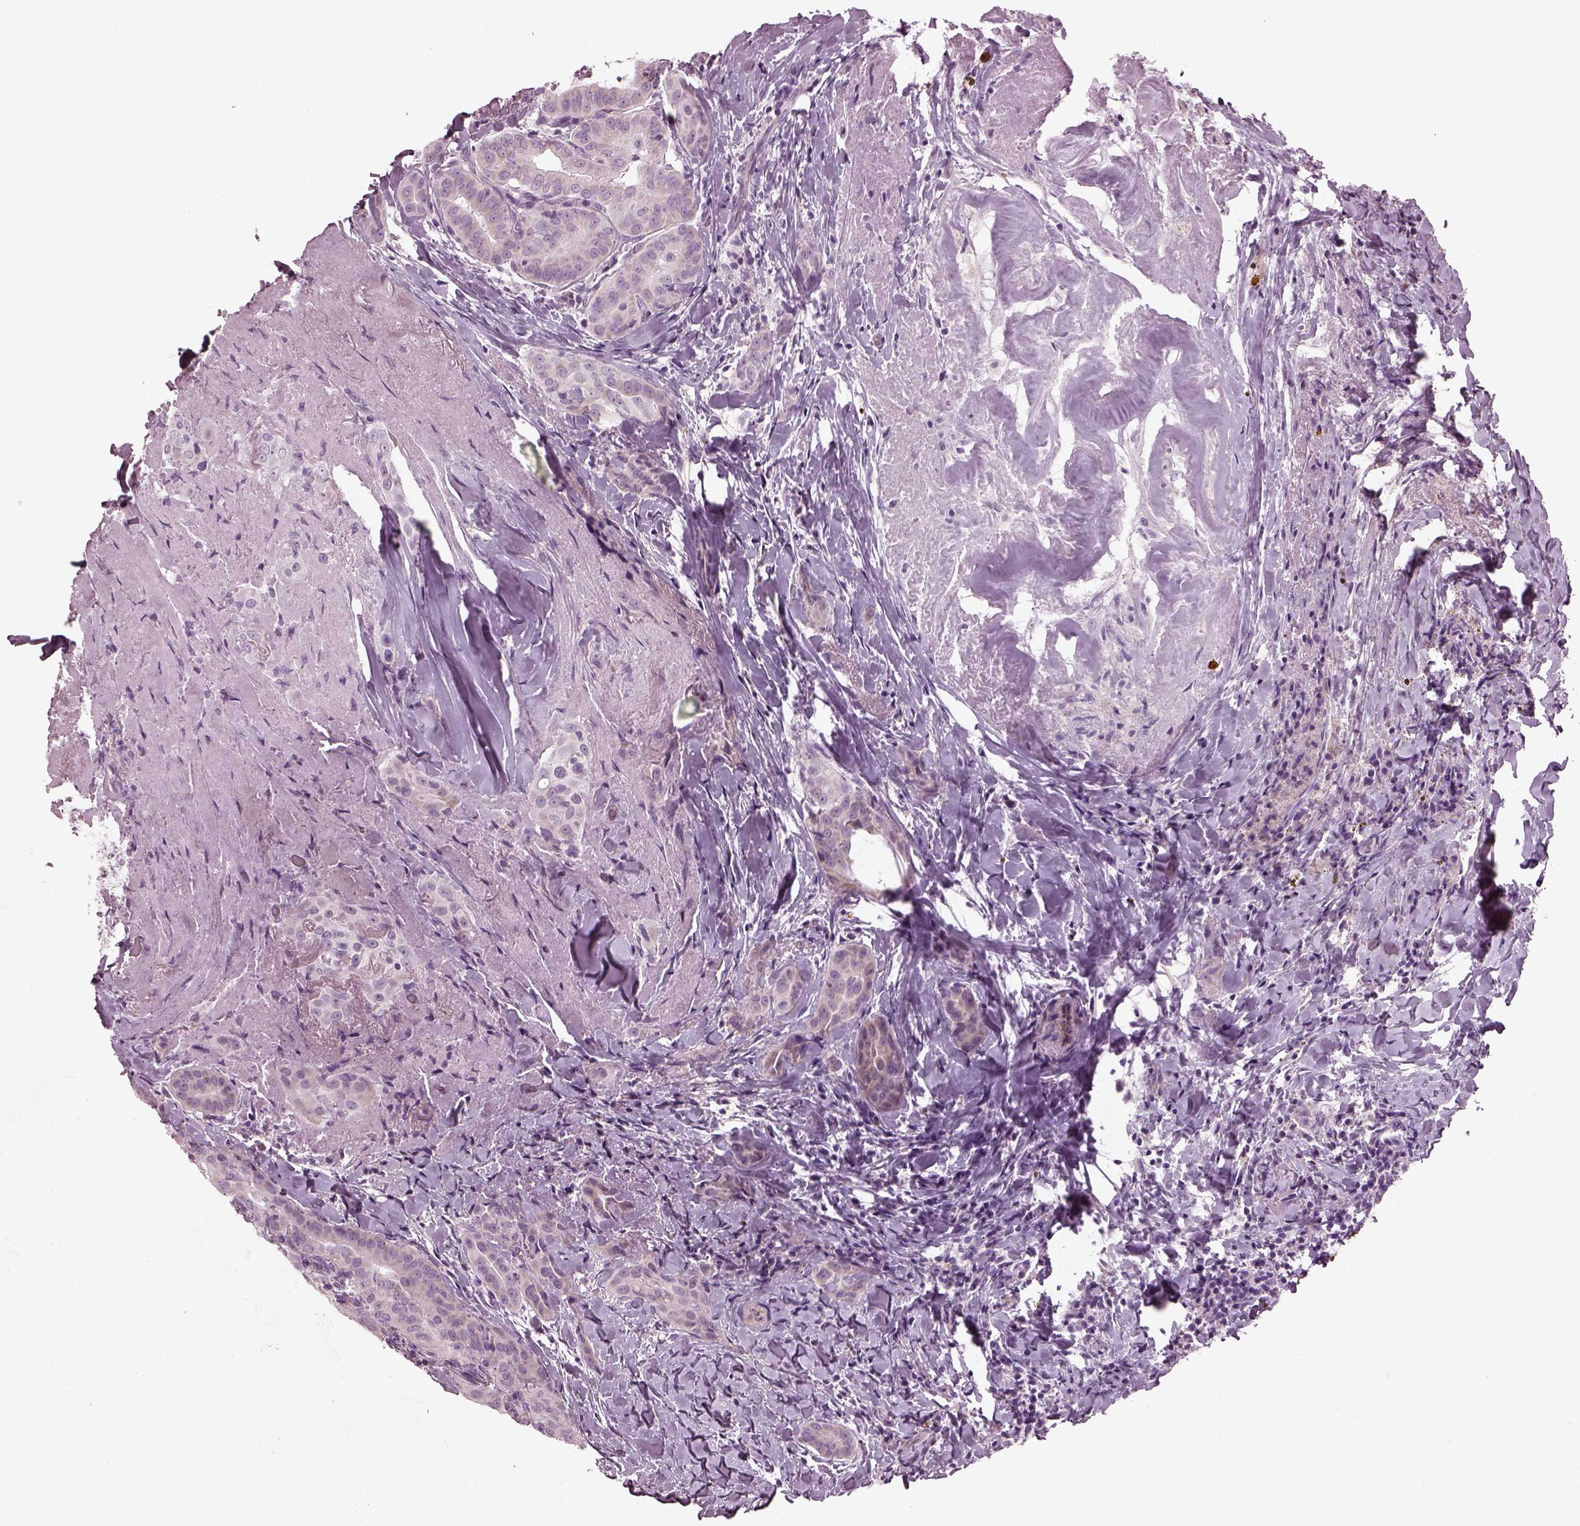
{"staining": {"intensity": "negative", "quantity": "none", "location": "none"}, "tissue": "thyroid cancer", "cell_type": "Tumor cells", "image_type": "cancer", "snomed": [{"axis": "morphology", "description": "Papillary adenocarcinoma, NOS"}, {"axis": "morphology", "description": "Papillary adenoma metastatic"}, {"axis": "topography", "description": "Thyroid gland"}], "caption": "Micrograph shows no protein expression in tumor cells of thyroid papillary adenocarcinoma tissue.", "gene": "PDC", "patient": {"sex": "female", "age": 50}}